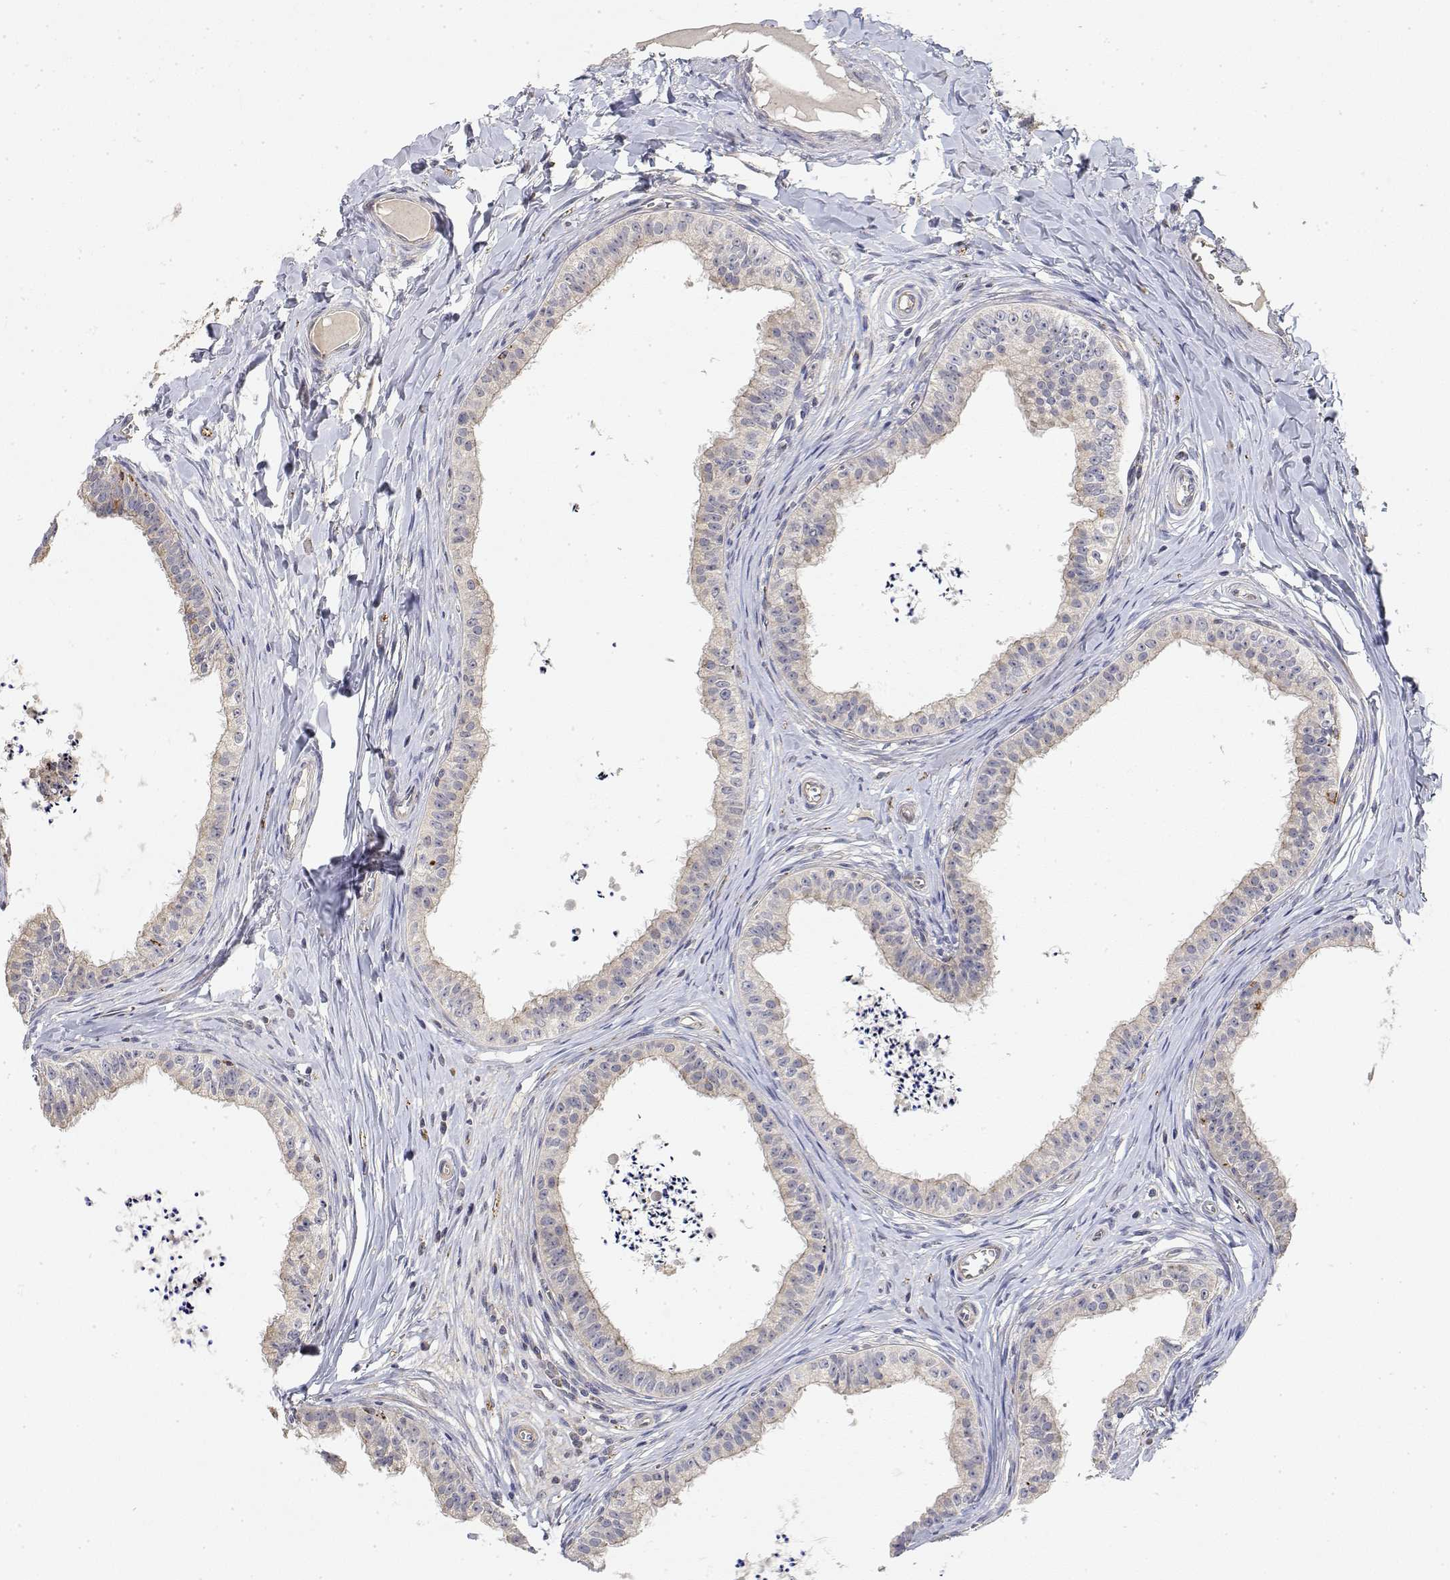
{"staining": {"intensity": "weak", "quantity": "<25%", "location": "cytoplasmic/membranous"}, "tissue": "epididymis", "cell_type": "Glandular cells", "image_type": "normal", "snomed": [{"axis": "morphology", "description": "Normal tissue, NOS"}, {"axis": "topography", "description": "Epididymis"}], "caption": "Normal epididymis was stained to show a protein in brown. There is no significant expression in glandular cells.", "gene": "LONRF3", "patient": {"sex": "male", "age": 24}}